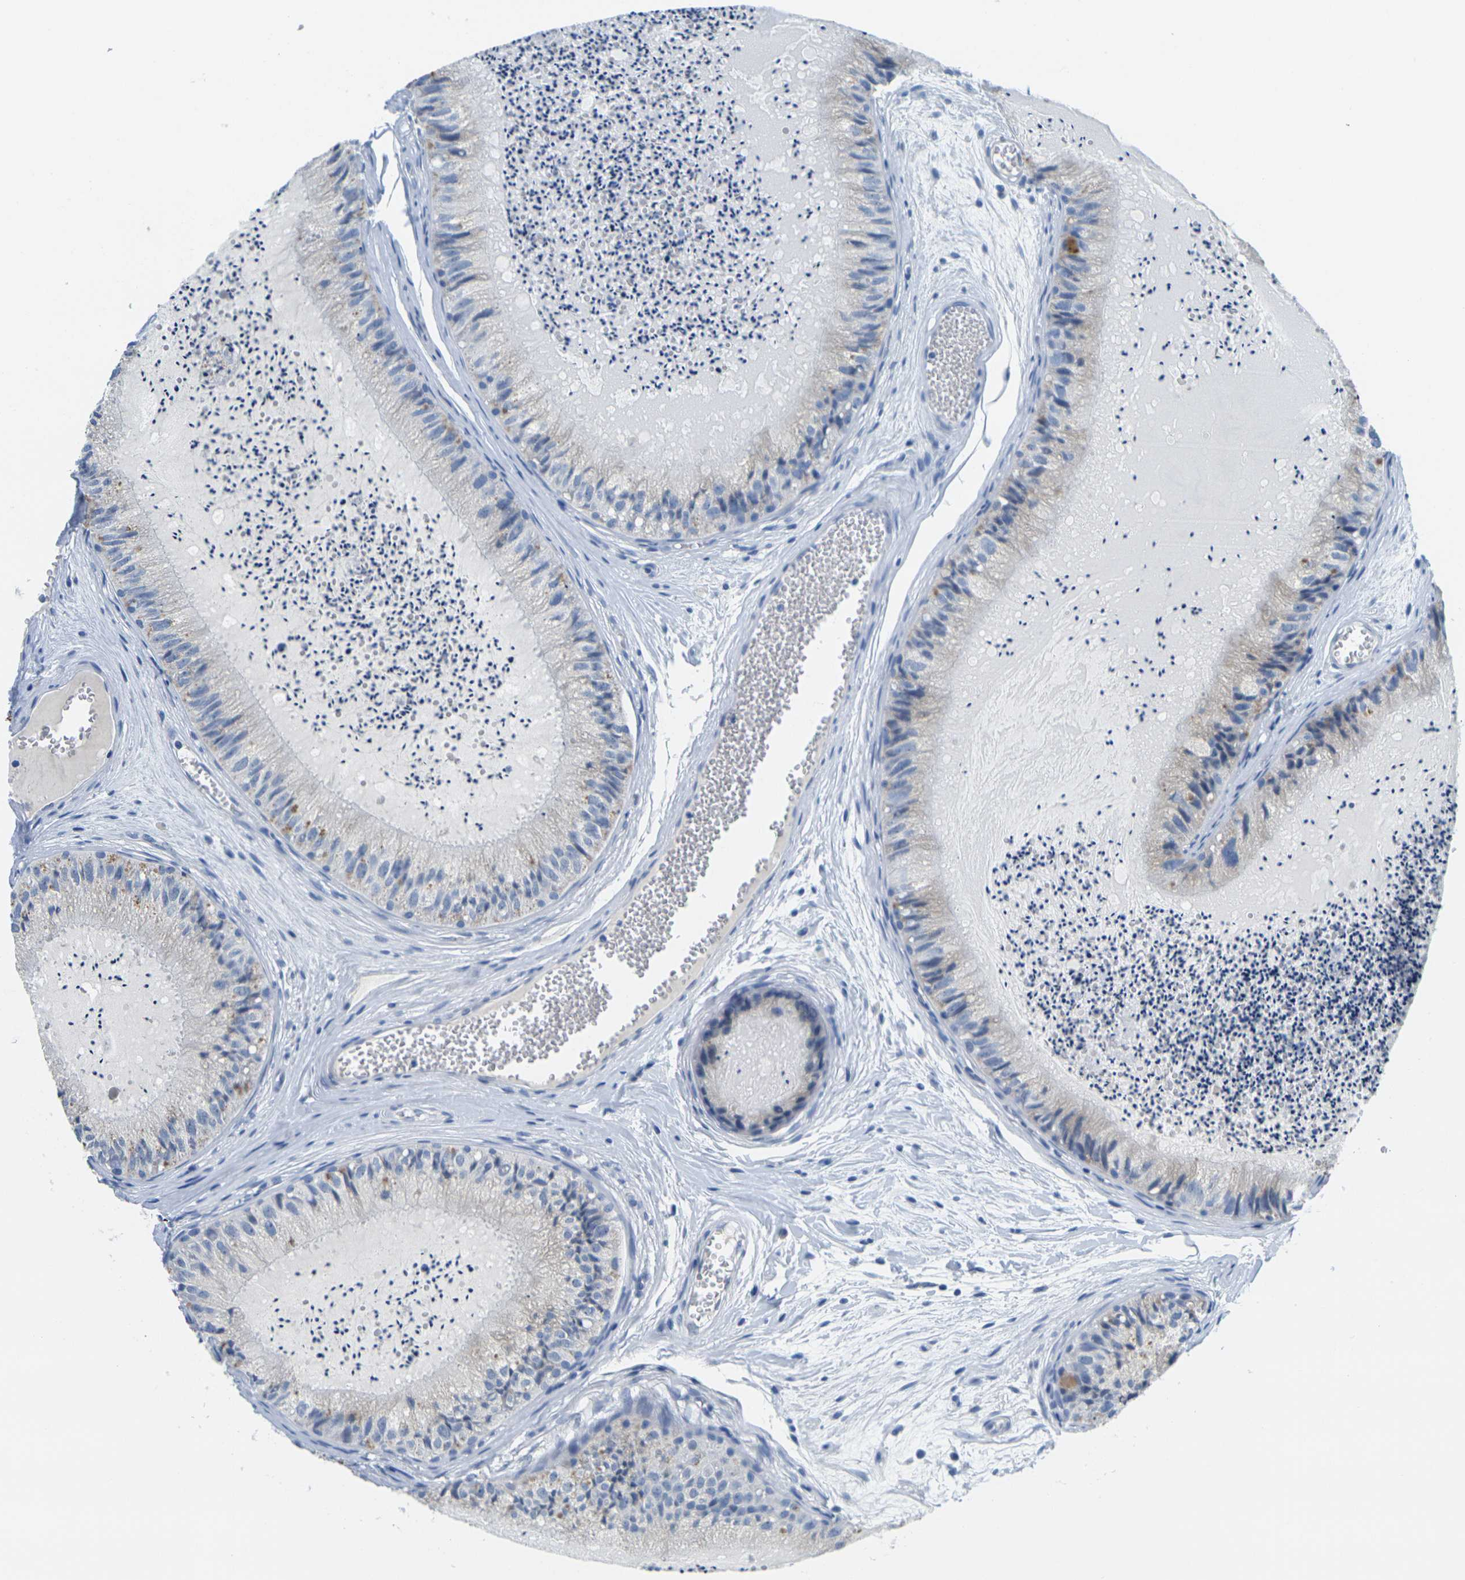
{"staining": {"intensity": "moderate", "quantity": "<25%", "location": "cytoplasmic/membranous"}, "tissue": "epididymis", "cell_type": "Glandular cells", "image_type": "normal", "snomed": [{"axis": "morphology", "description": "Normal tissue, NOS"}, {"axis": "topography", "description": "Epididymis"}], "caption": "Immunohistochemical staining of unremarkable epididymis demonstrates moderate cytoplasmic/membranous protein positivity in approximately <25% of glandular cells.", "gene": "GPR15", "patient": {"sex": "male", "age": 31}}